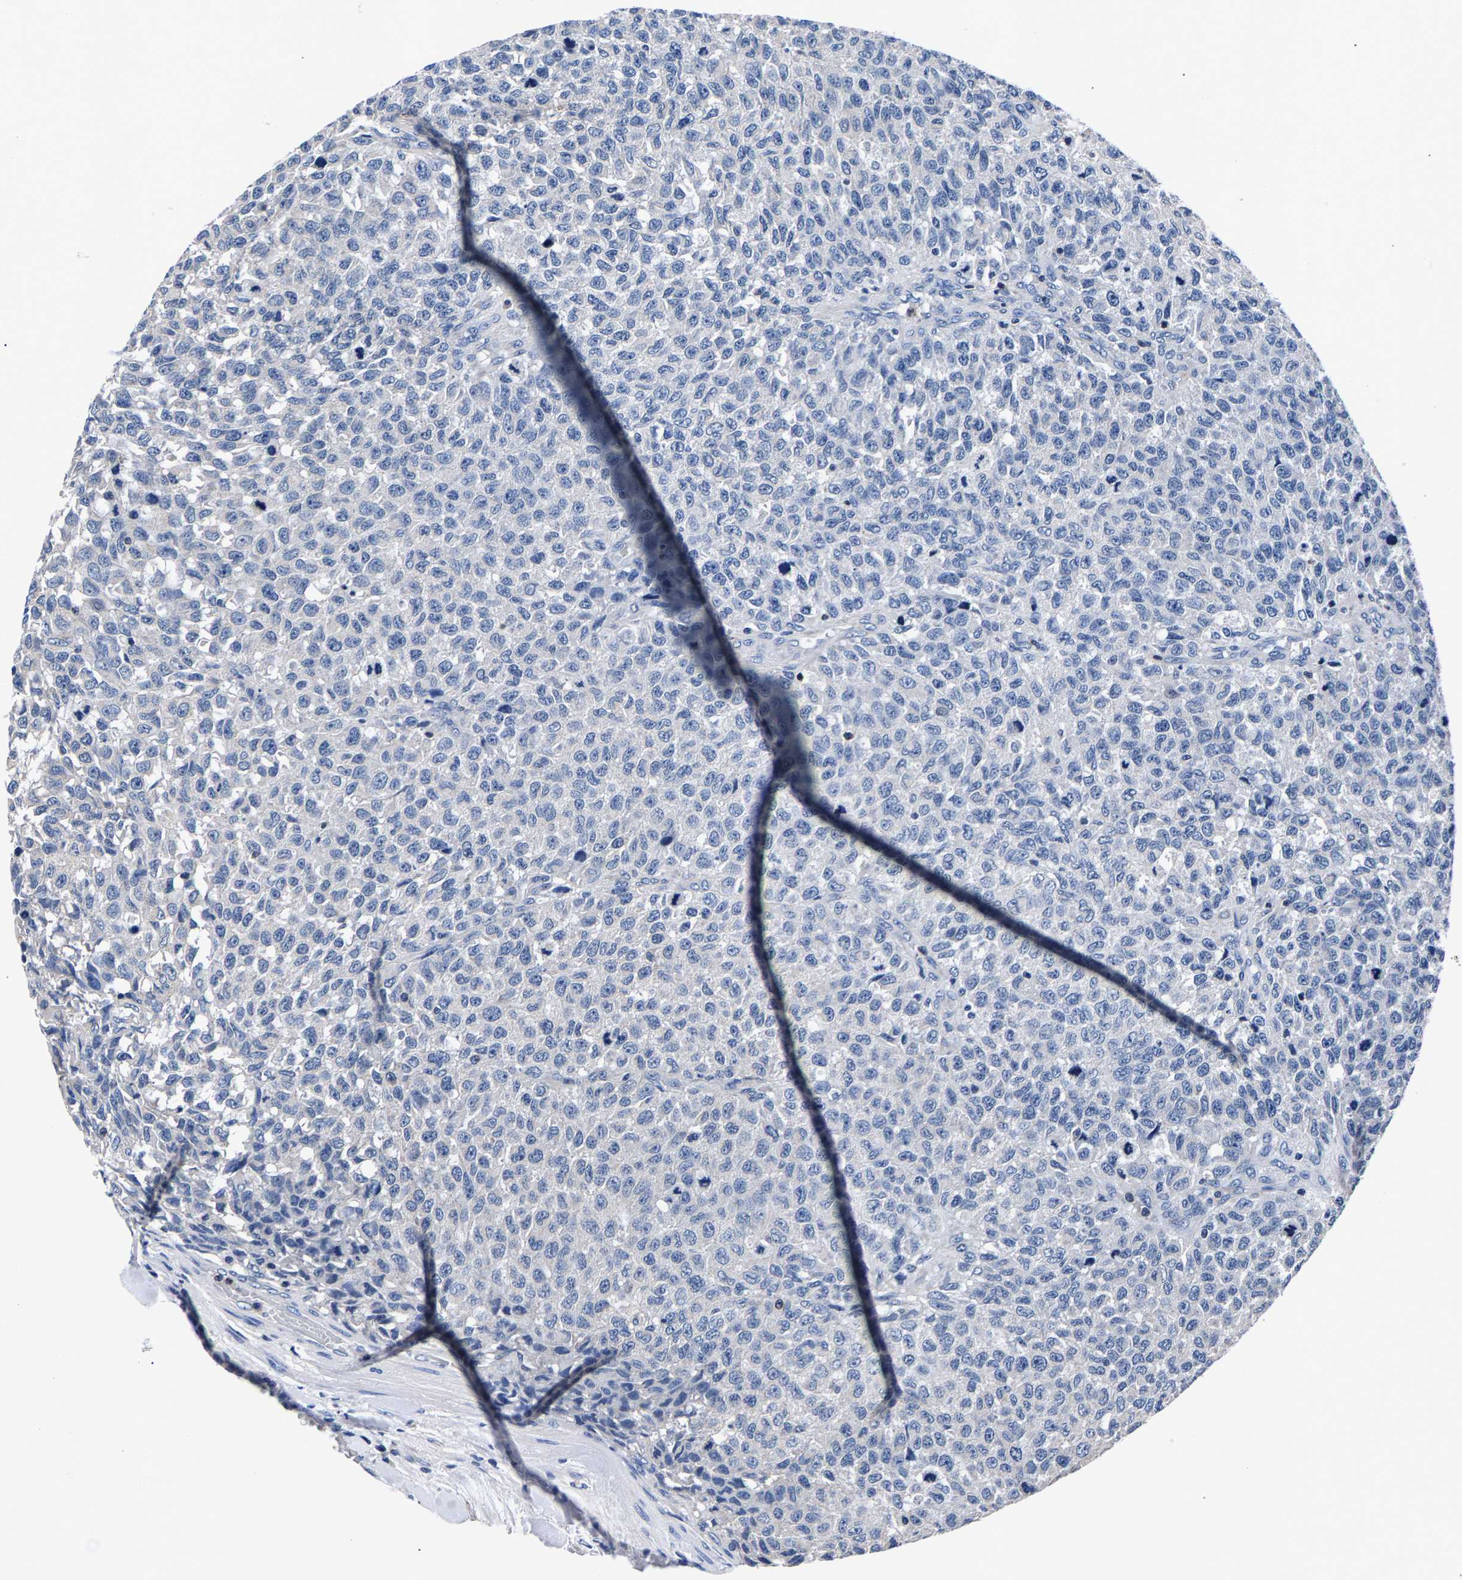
{"staining": {"intensity": "negative", "quantity": "none", "location": "none"}, "tissue": "testis cancer", "cell_type": "Tumor cells", "image_type": "cancer", "snomed": [{"axis": "morphology", "description": "Seminoma, NOS"}, {"axis": "topography", "description": "Testis"}], "caption": "Protein analysis of testis seminoma demonstrates no significant positivity in tumor cells.", "gene": "PHF24", "patient": {"sex": "male", "age": 59}}